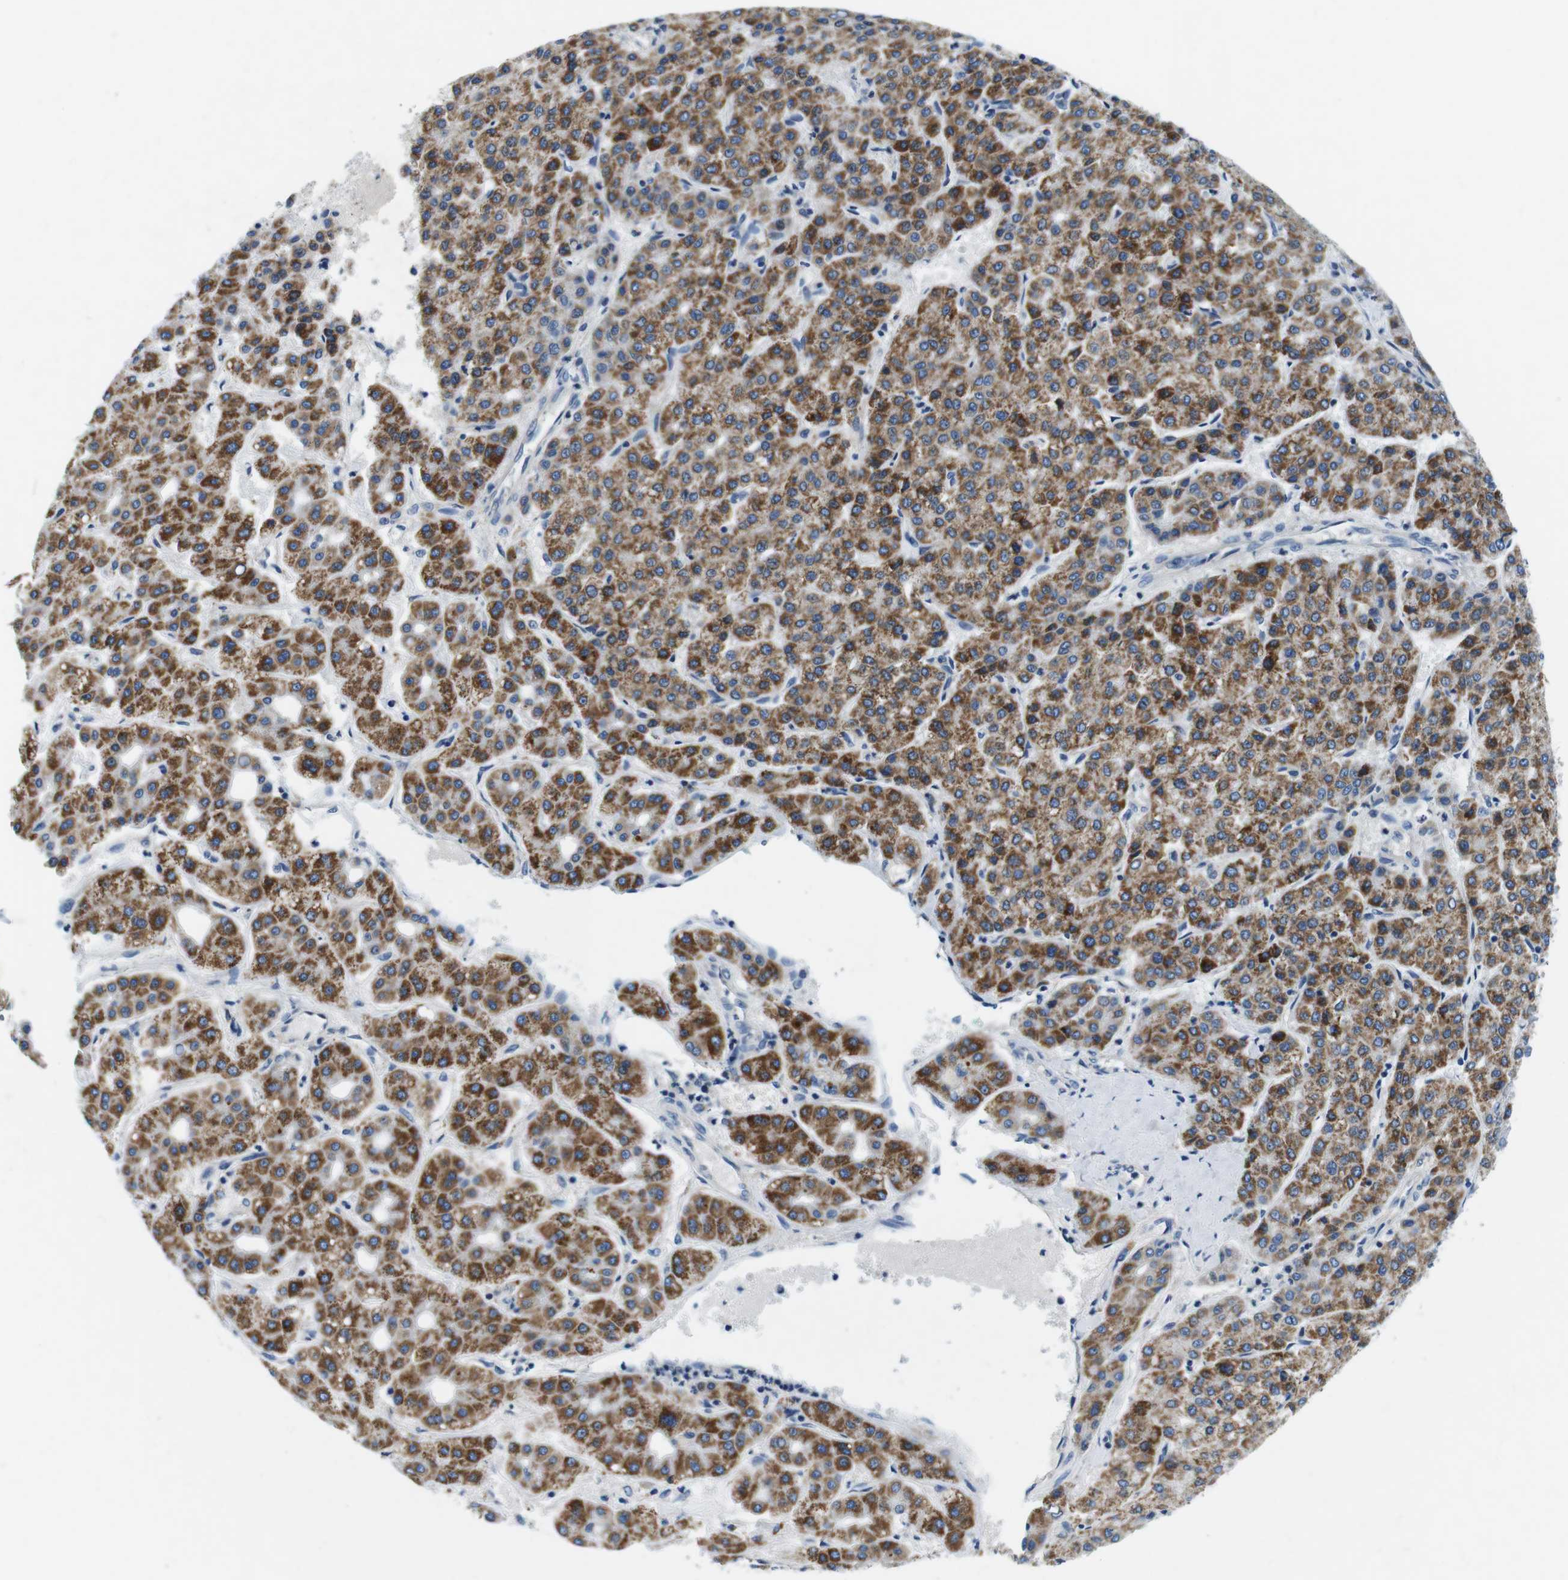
{"staining": {"intensity": "strong", "quantity": ">75%", "location": "cytoplasmic/membranous"}, "tissue": "liver cancer", "cell_type": "Tumor cells", "image_type": "cancer", "snomed": [{"axis": "morphology", "description": "Carcinoma, Hepatocellular, NOS"}, {"axis": "topography", "description": "Liver"}], "caption": "Human liver cancer stained for a protein (brown) exhibits strong cytoplasmic/membranous positive staining in approximately >75% of tumor cells.", "gene": "DENND4C", "patient": {"sex": "male", "age": 65}}